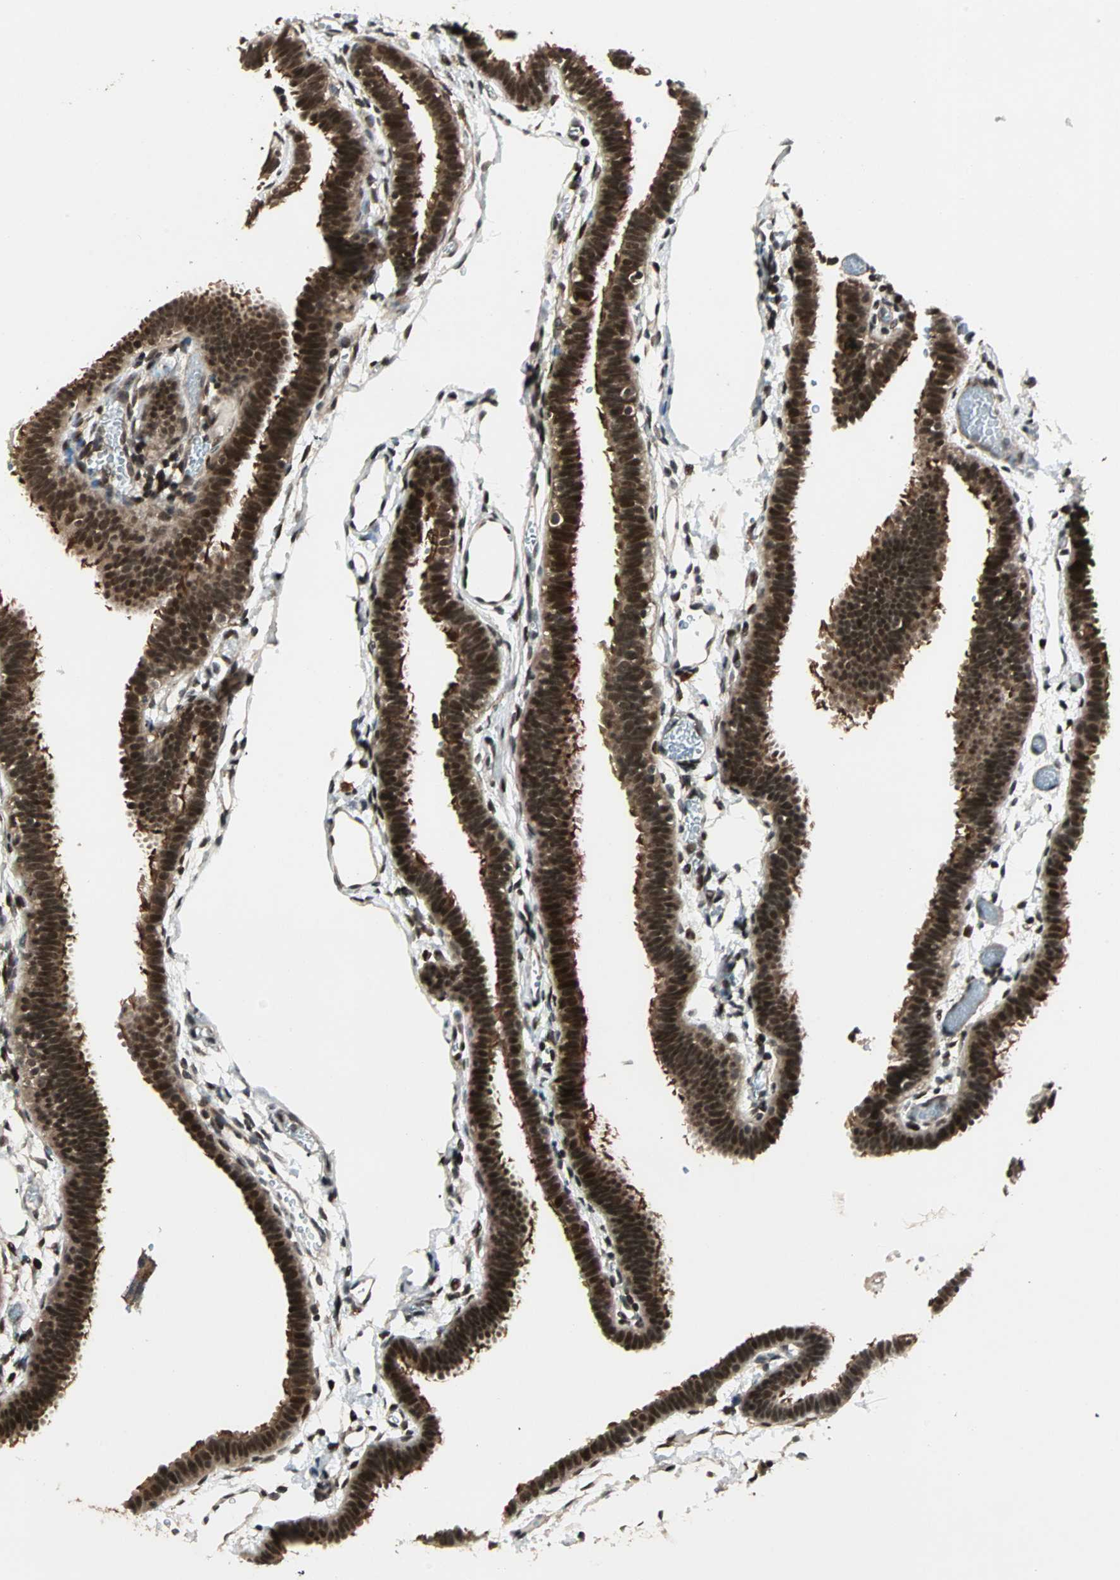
{"staining": {"intensity": "moderate", "quantity": ">75%", "location": "cytoplasmic/membranous,nuclear"}, "tissue": "fallopian tube", "cell_type": "Glandular cells", "image_type": "normal", "snomed": [{"axis": "morphology", "description": "Normal tissue, NOS"}, {"axis": "topography", "description": "Fallopian tube"}], "caption": "The histopathology image displays immunohistochemical staining of benign fallopian tube. There is moderate cytoplasmic/membranous,nuclear staining is appreciated in about >75% of glandular cells. (DAB (3,3'-diaminobenzidine) IHC with brightfield microscopy, high magnification).", "gene": "ZBED9", "patient": {"sex": "female", "age": 29}}